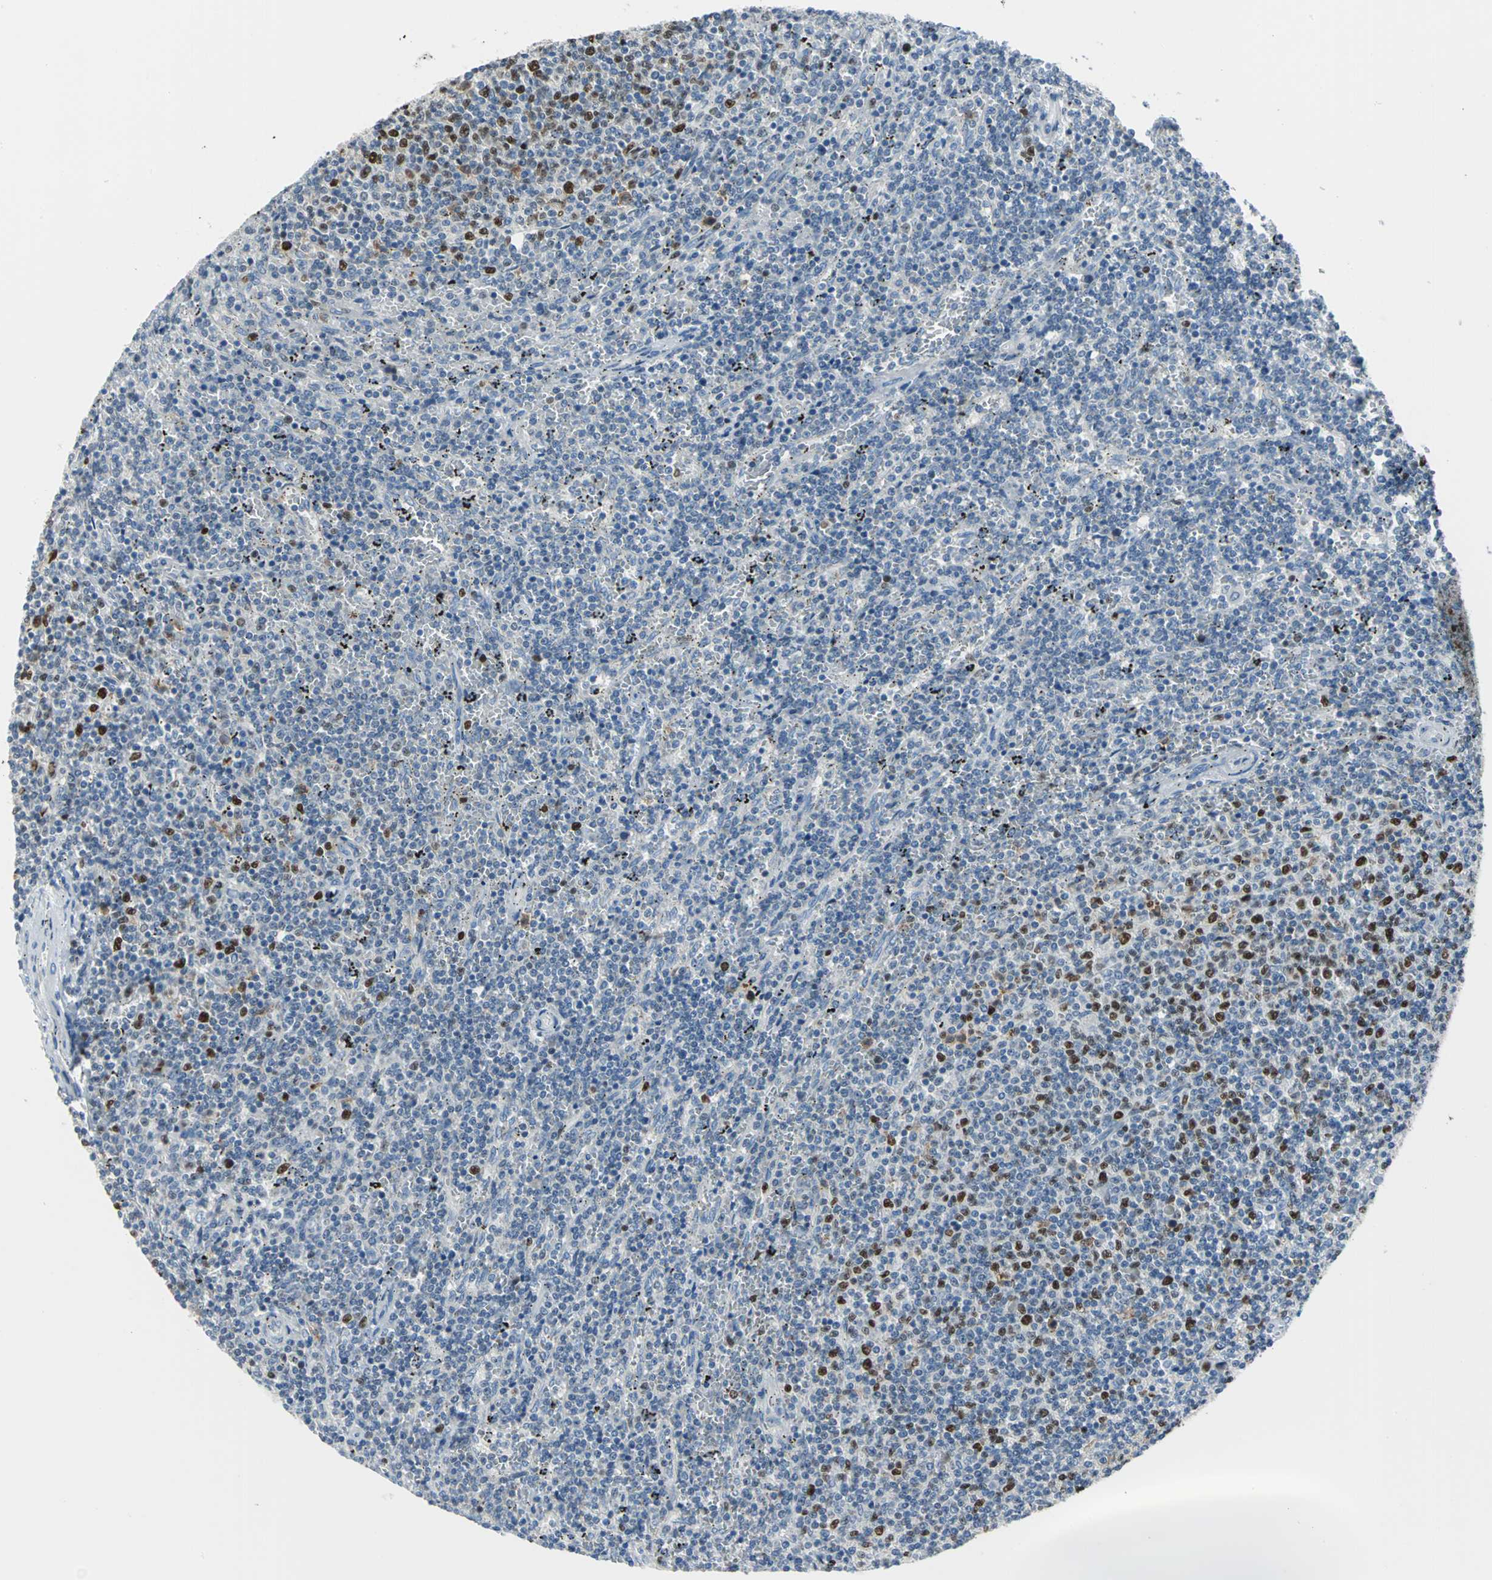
{"staining": {"intensity": "strong", "quantity": "<25%", "location": "nuclear"}, "tissue": "lymphoma", "cell_type": "Tumor cells", "image_type": "cancer", "snomed": [{"axis": "morphology", "description": "Malignant lymphoma, non-Hodgkin's type, Low grade"}, {"axis": "topography", "description": "Spleen"}], "caption": "Brown immunohistochemical staining in lymphoma displays strong nuclear positivity in approximately <25% of tumor cells.", "gene": "MCM3", "patient": {"sex": "female", "age": 50}}